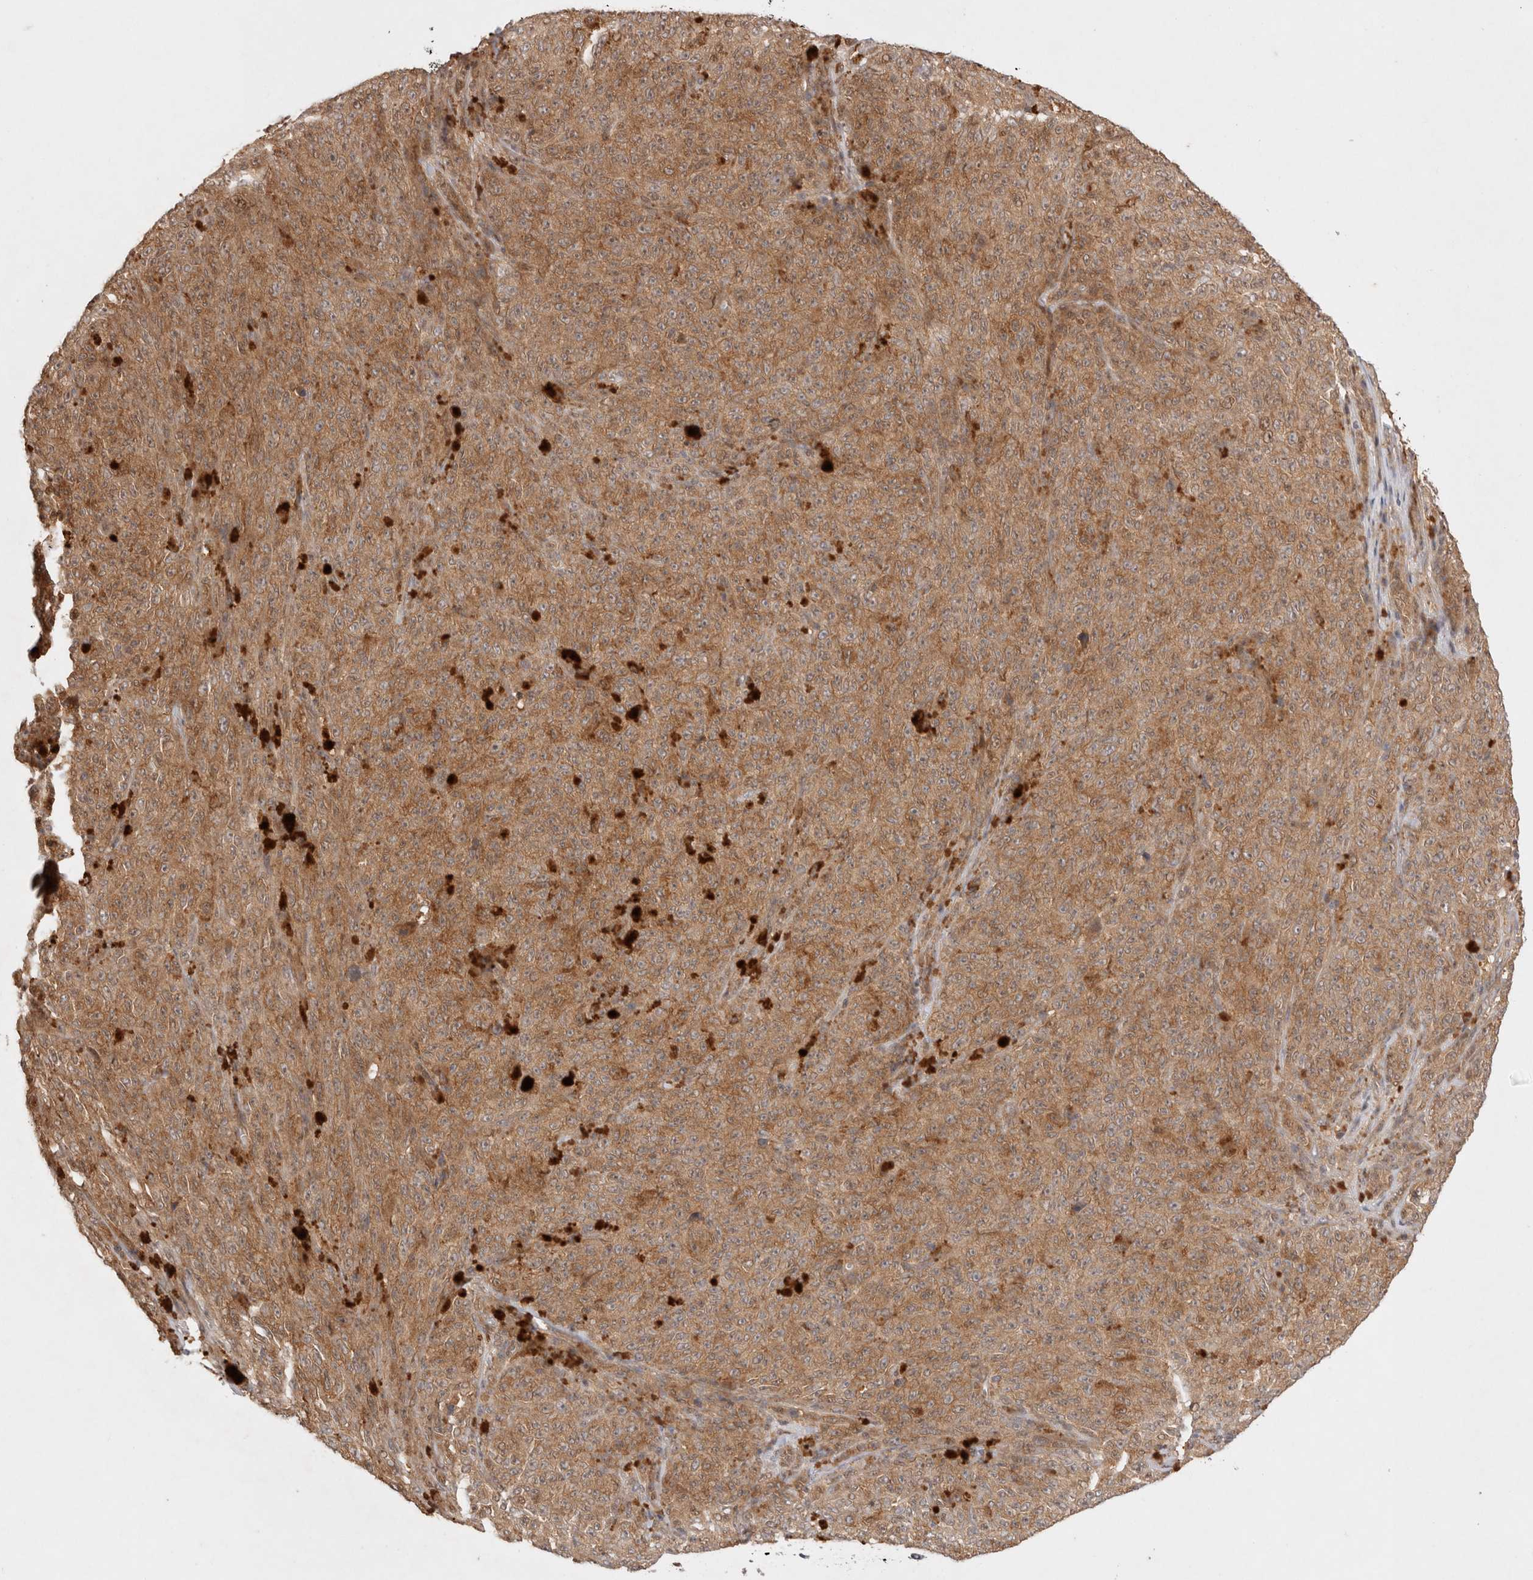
{"staining": {"intensity": "moderate", "quantity": ">75%", "location": "cytoplasmic/membranous"}, "tissue": "melanoma", "cell_type": "Tumor cells", "image_type": "cancer", "snomed": [{"axis": "morphology", "description": "Malignant melanoma, NOS"}, {"axis": "topography", "description": "Skin"}], "caption": "IHC histopathology image of human malignant melanoma stained for a protein (brown), which shows medium levels of moderate cytoplasmic/membranous staining in about >75% of tumor cells.", "gene": "HTT", "patient": {"sex": "female", "age": 82}}